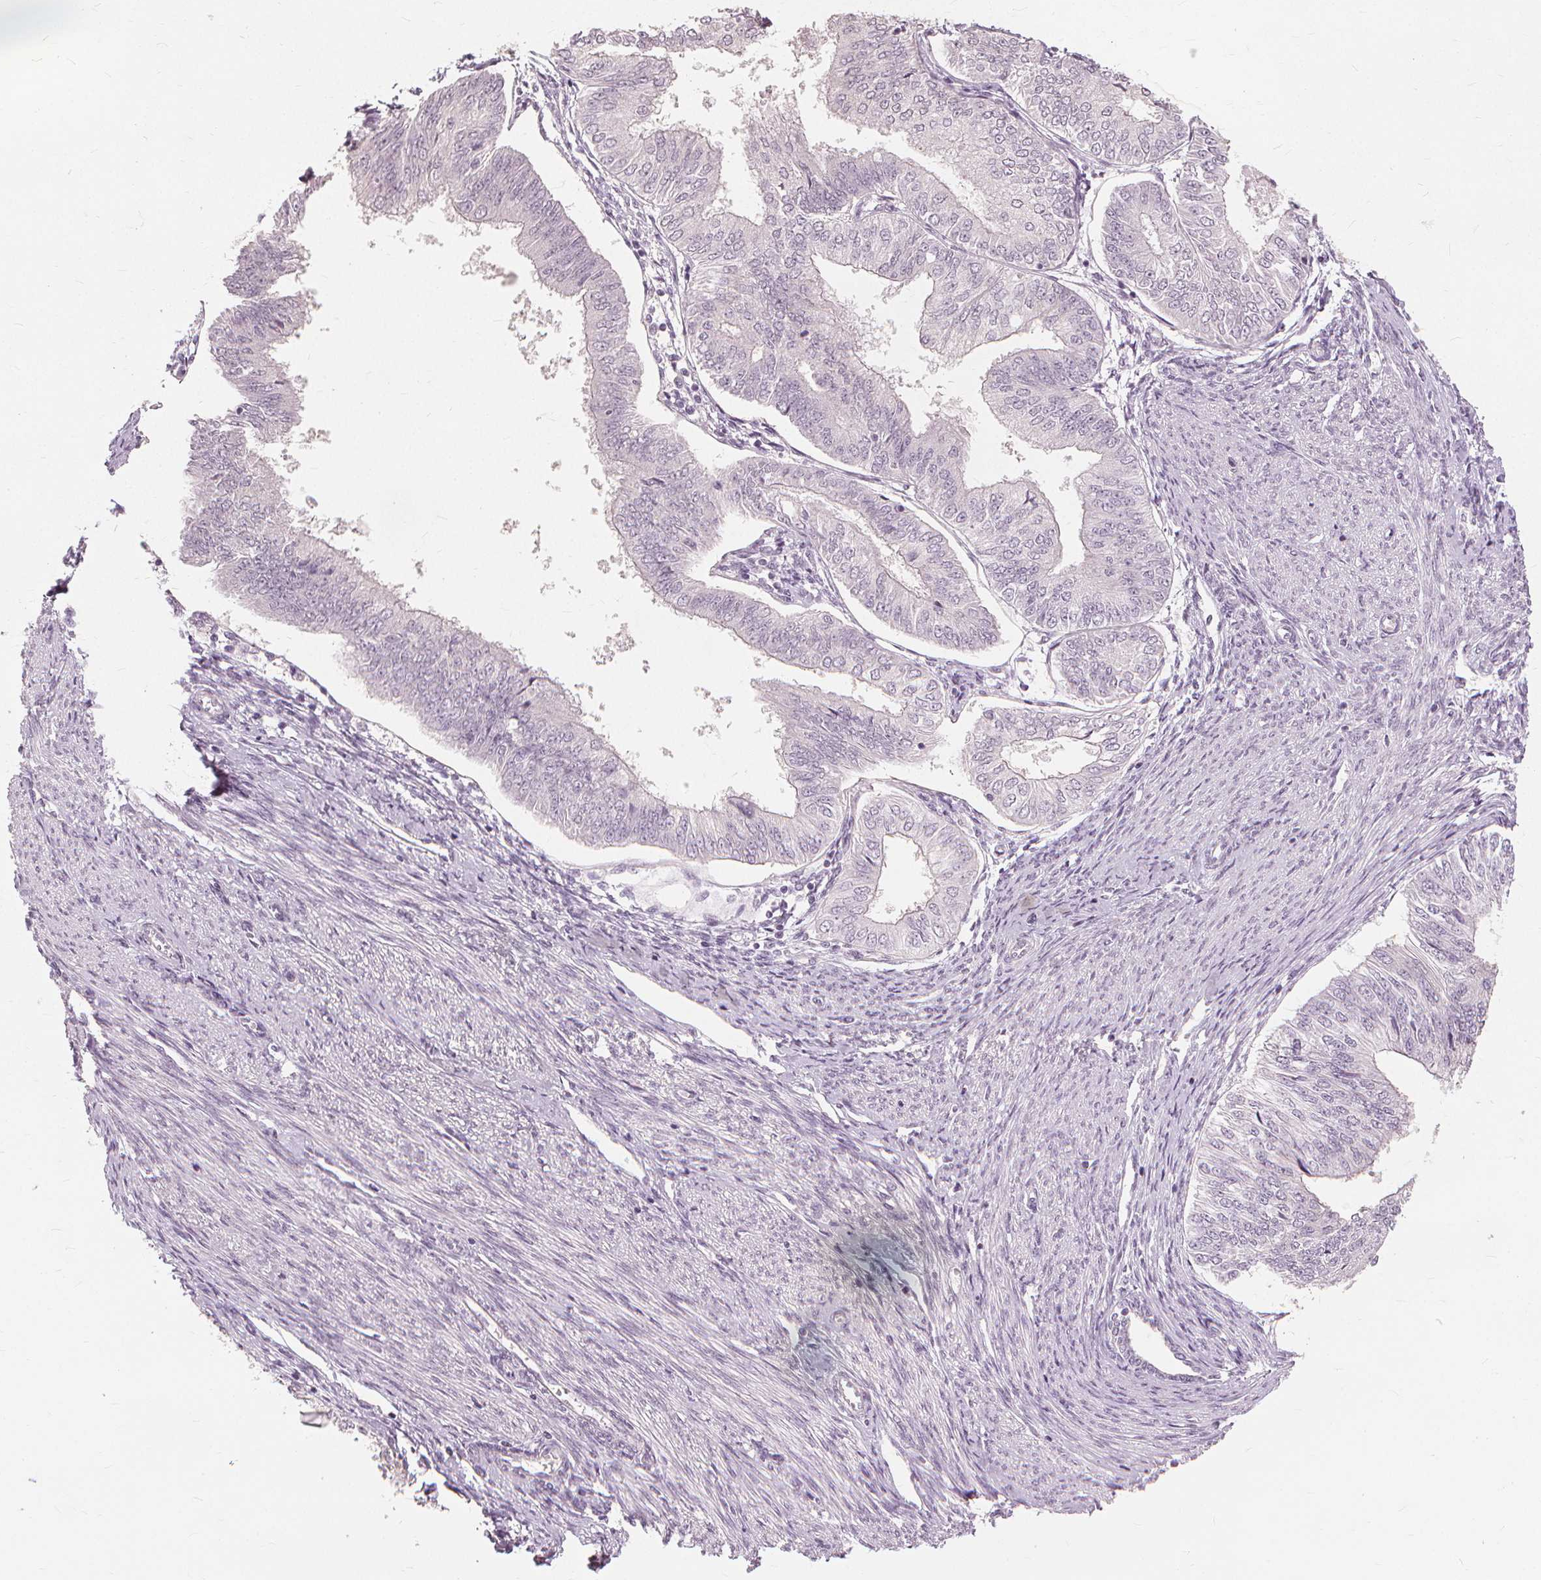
{"staining": {"intensity": "negative", "quantity": "none", "location": "none"}, "tissue": "endometrial cancer", "cell_type": "Tumor cells", "image_type": "cancer", "snomed": [{"axis": "morphology", "description": "Adenocarcinoma, NOS"}, {"axis": "topography", "description": "Endometrium"}], "caption": "Image shows no significant protein staining in tumor cells of endometrial cancer.", "gene": "SFTPD", "patient": {"sex": "female", "age": 58}}